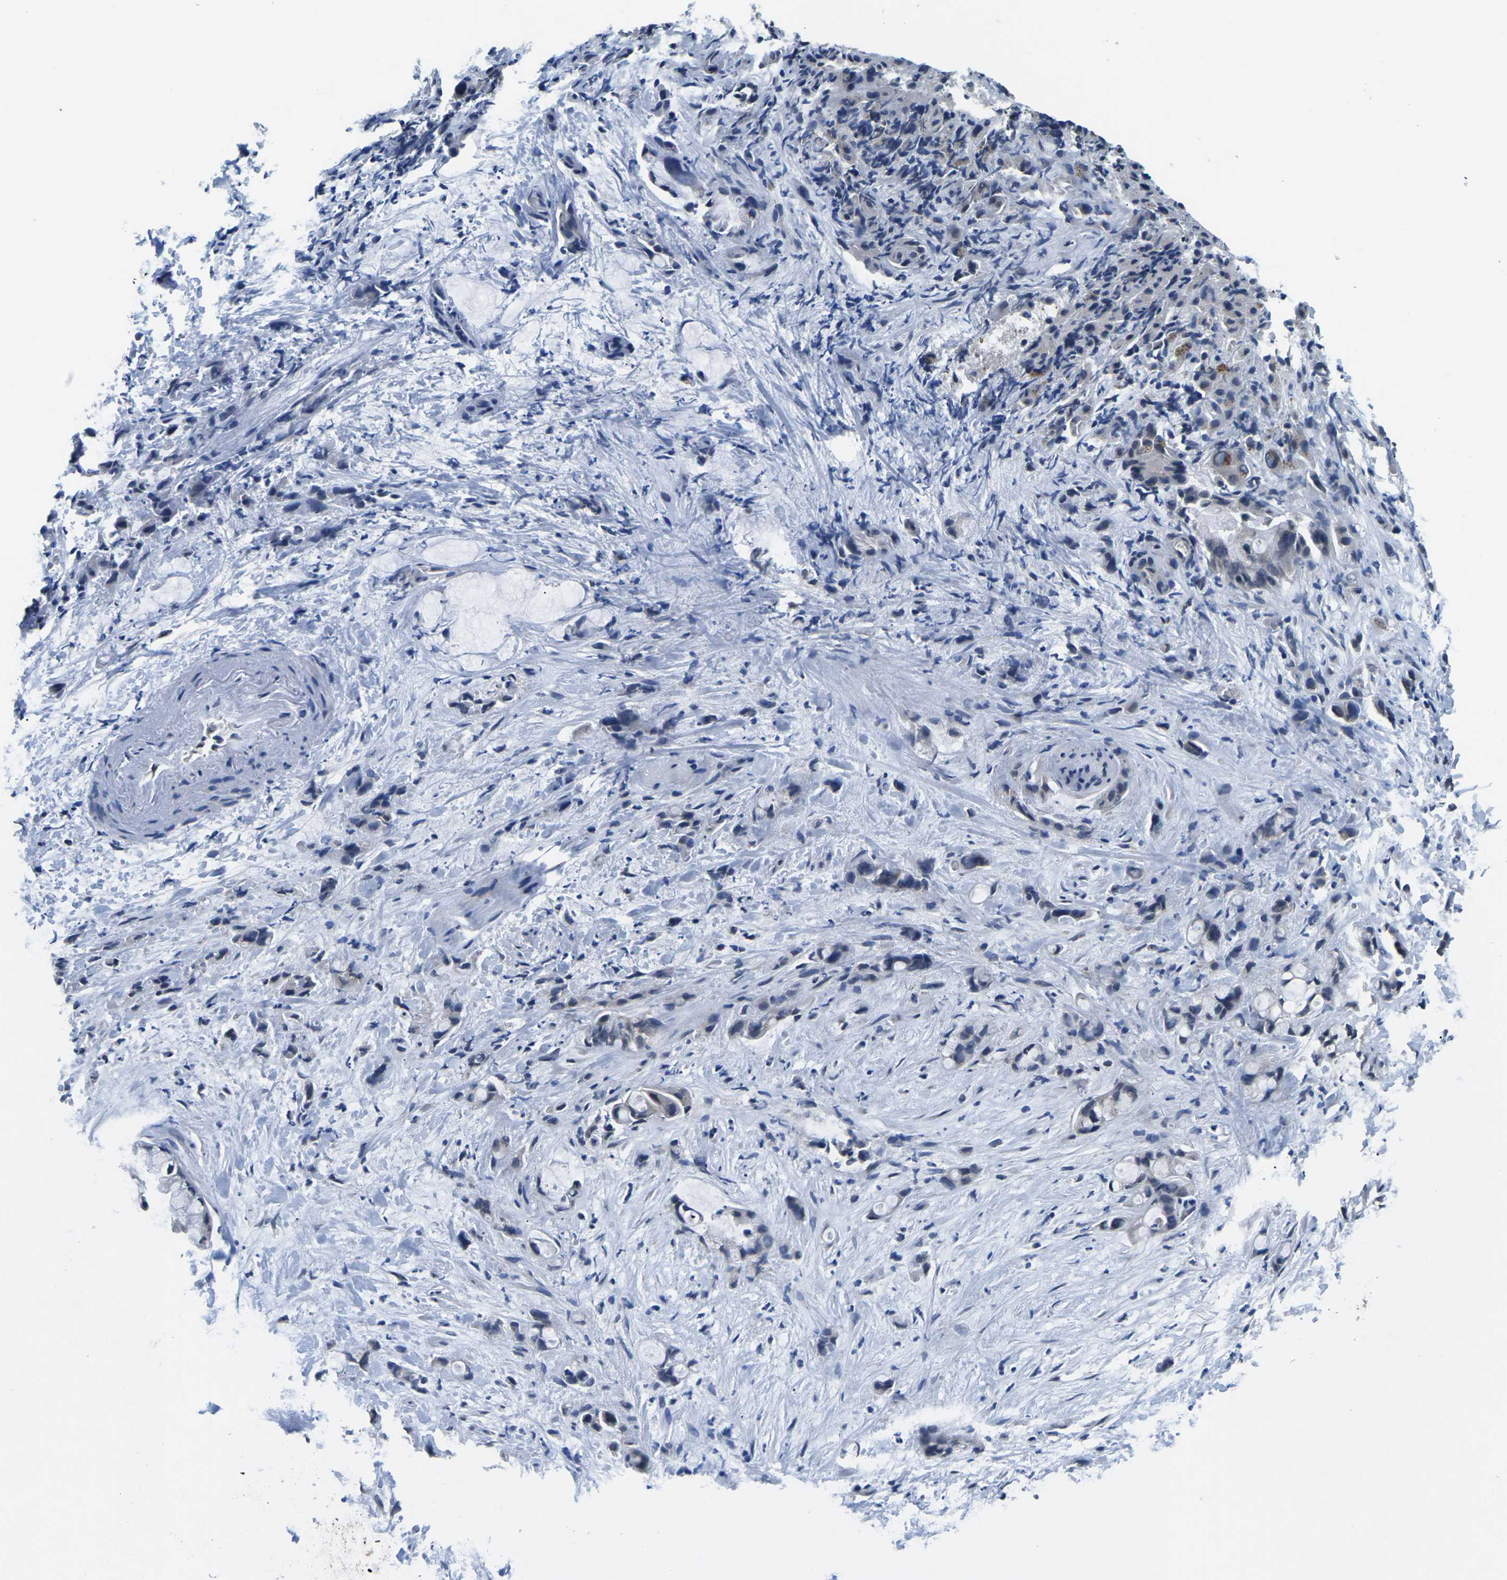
{"staining": {"intensity": "negative", "quantity": "none", "location": "none"}, "tissue": "liver cancer", "cell_type": "Tumor cells", "image_type": "cancer", "snomed": [{"axis": "morphology", "description": "Cholangiocarcinoma"}, {"axis": "topography", "description": "Liver"}], "caption": "Histopathology image shows no significant protein staining in tumor cells of cholangiocarcinoma (liver).", "gene": "SNX10", "patient": {"sex": "female", "age": 72}}